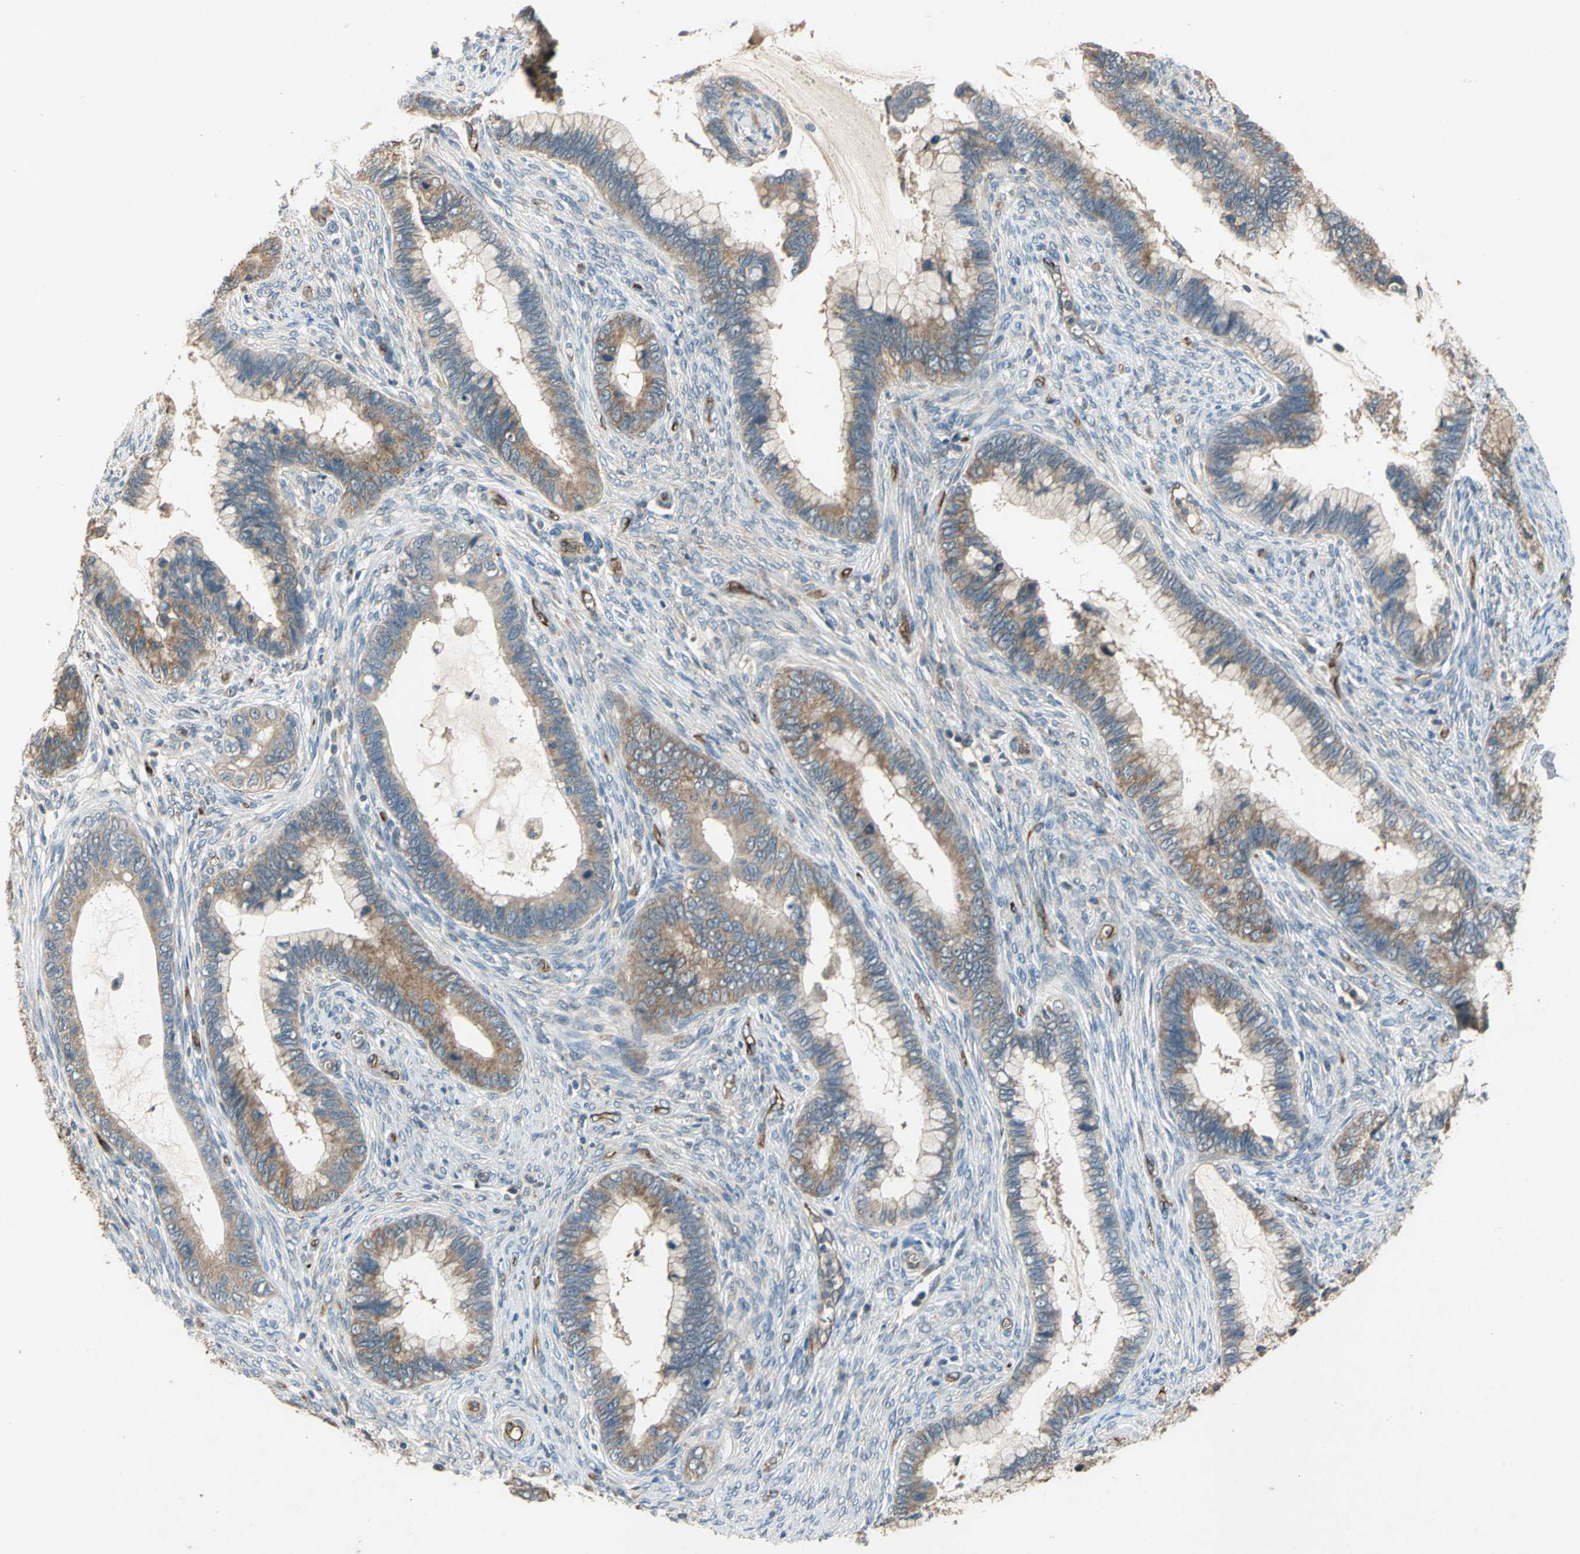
{"staining": {"intensity": "moderate", "quantity": "25%-75%", "location": "cytoplasmic/membranous"}, "tissue": "cervical cancer", "cell_type": "Tumor cells", "image_type": "cancer", "snomed": [{"axis": "morphology", "description": "Adenocarcinoma, NOS"}, {"axis": "topography", "description": "Cervix"}], "caption": "This micrograph displays cervical adenocarcinoma stained with immunohistochemistry (IHC) to label a protein in brown. The cytoplasmic/membranous of tumor cells show moderate positivity for the protein. Nuclei are counter-stained blue.", "gene": "EMCN", "patient": {"sex": "female", "age": 44}}